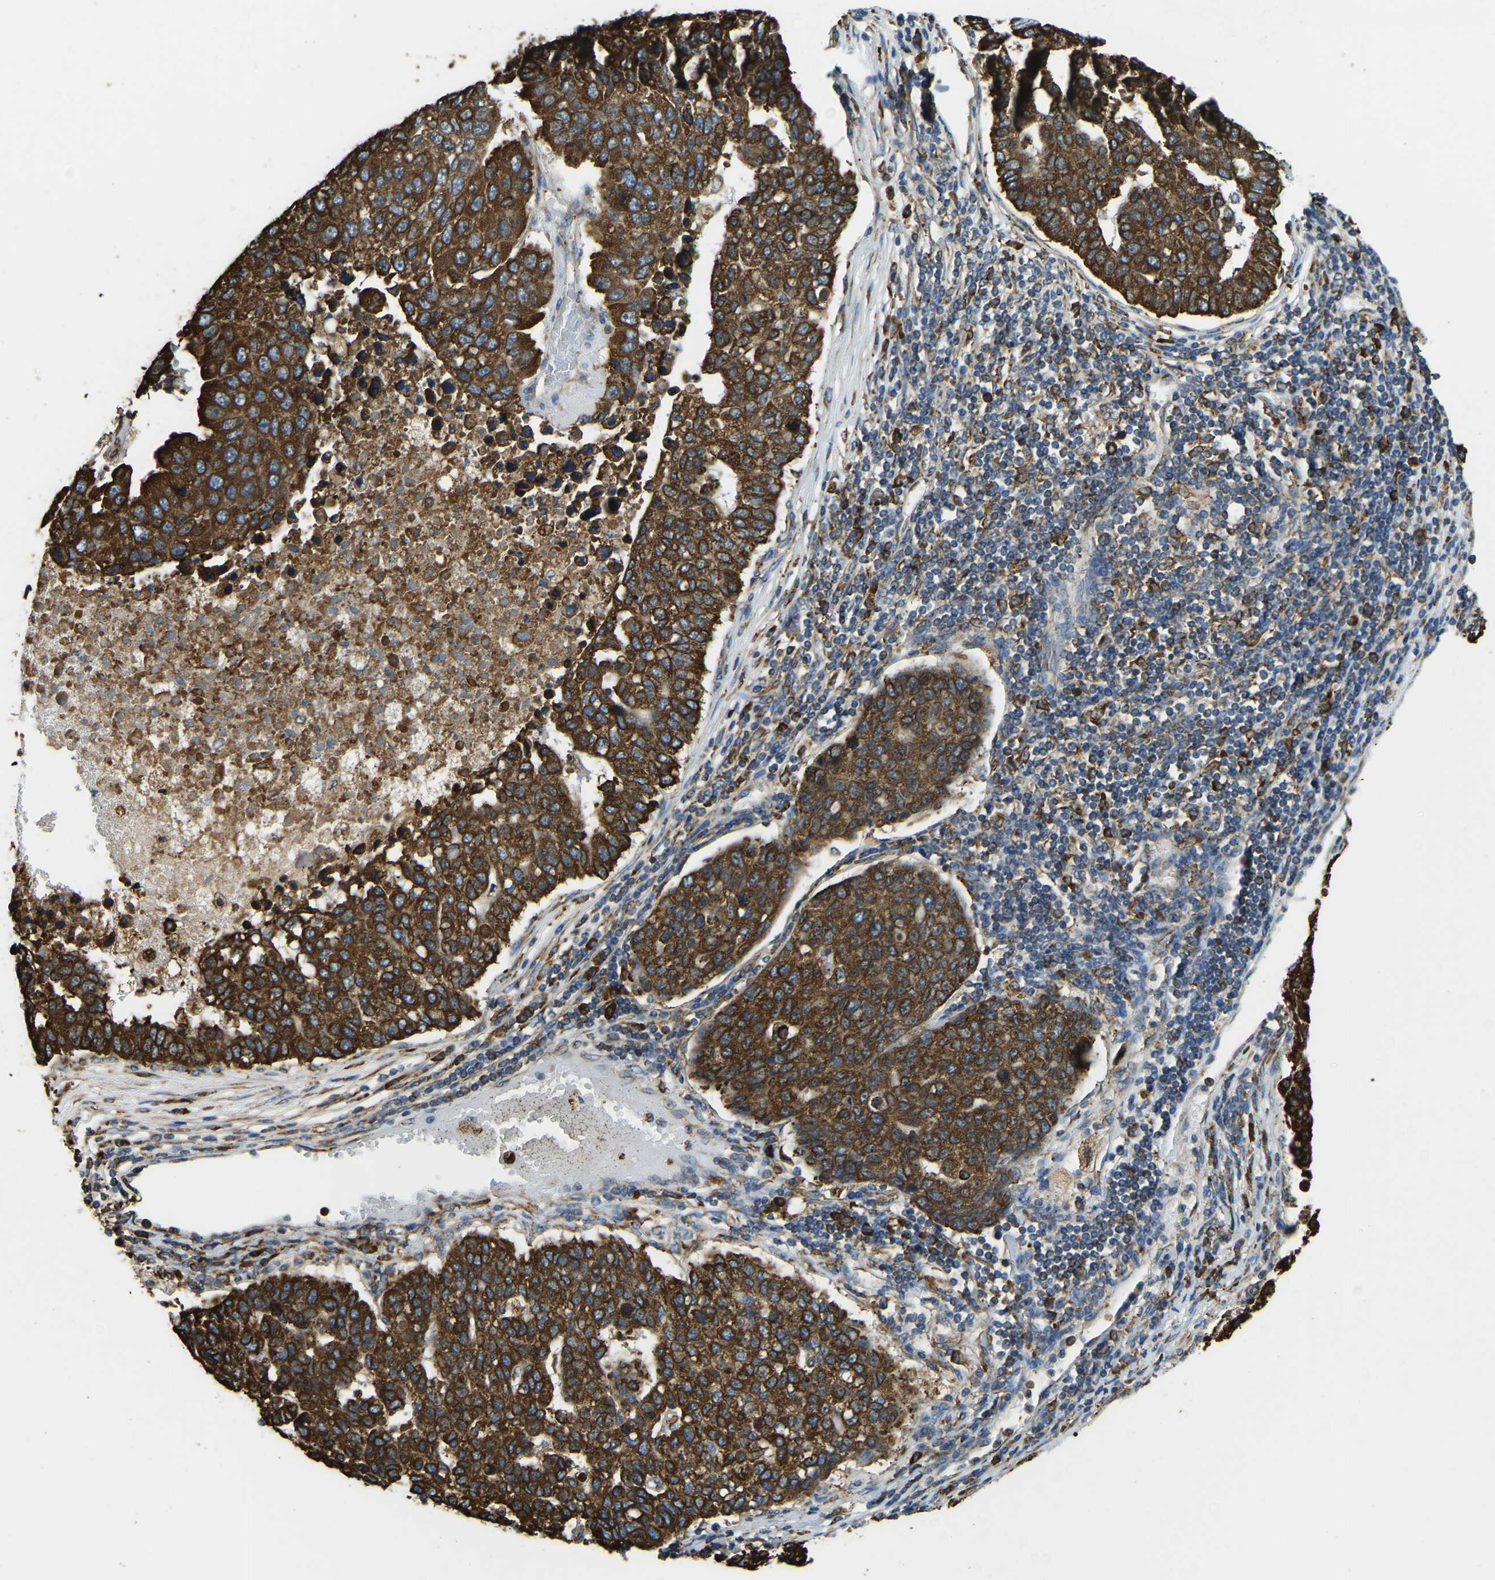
{"staining": {"intensity": "strong", "quantity": ">75%", "location": "cytoplasmic/membranous"}, "tissue": "pancreatic cancer", "cell_type": "Tumor cells", "image_type": "cancer", "snomed": [{"axis": "morphology", "description": "Adenocarcinoma, NOS"}, {"axis": "topography", "description": "Pancreas"}], "caption": "High-power microscopy captured an immunohistochemistry (IHC) histopathology image of pancreatic adenocarcinoma, revealing strong cytoplasmic/membranous expression in approximately >75% of tumor cells.", "gene": "RNF115", "patient": {"sex": "female", "age": 61}}